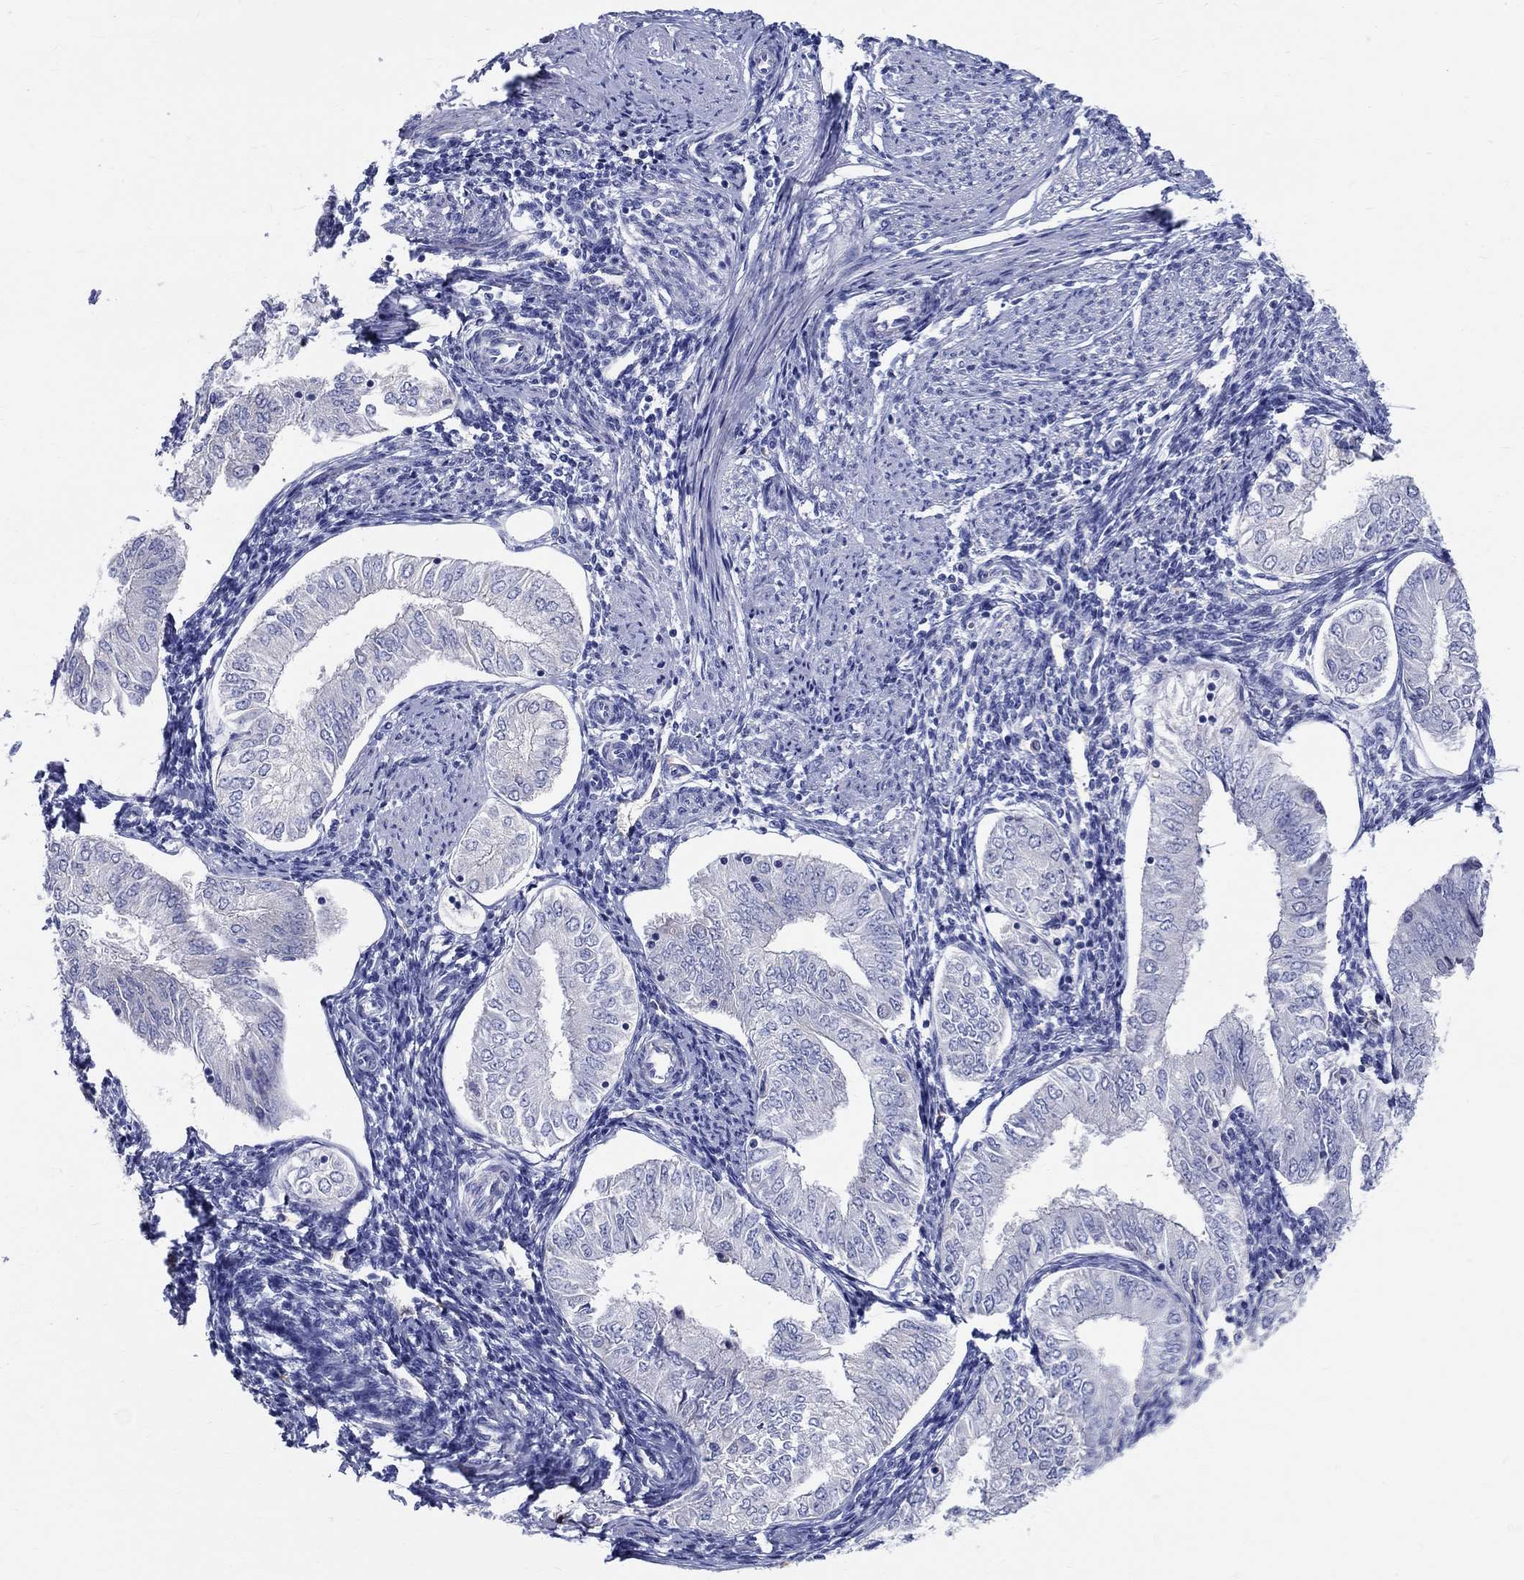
{"staining": {"intensity": "negative", "quantity": "none", "location": "none"}, "tissue": "endometrial cancer", "cell_type": "Tumor cells", "image_type": "cancer", "snomed": [{"axis": "morphology", "description": "Adenocarcinoma, NOS"}, {"axis": "topography", "description": "Endometrium"}], "caption": "Tumor cells show no significant staining in adenocarcinoma (endometrial). (Stains: DAB (3,3'-diaminobenzidine) IHC with hematoxylin counter stain, Microscopy: brightfield microscopy at high magnification).", "gene": "SOX2", "patient": {"sex": "female", "age": 53}}